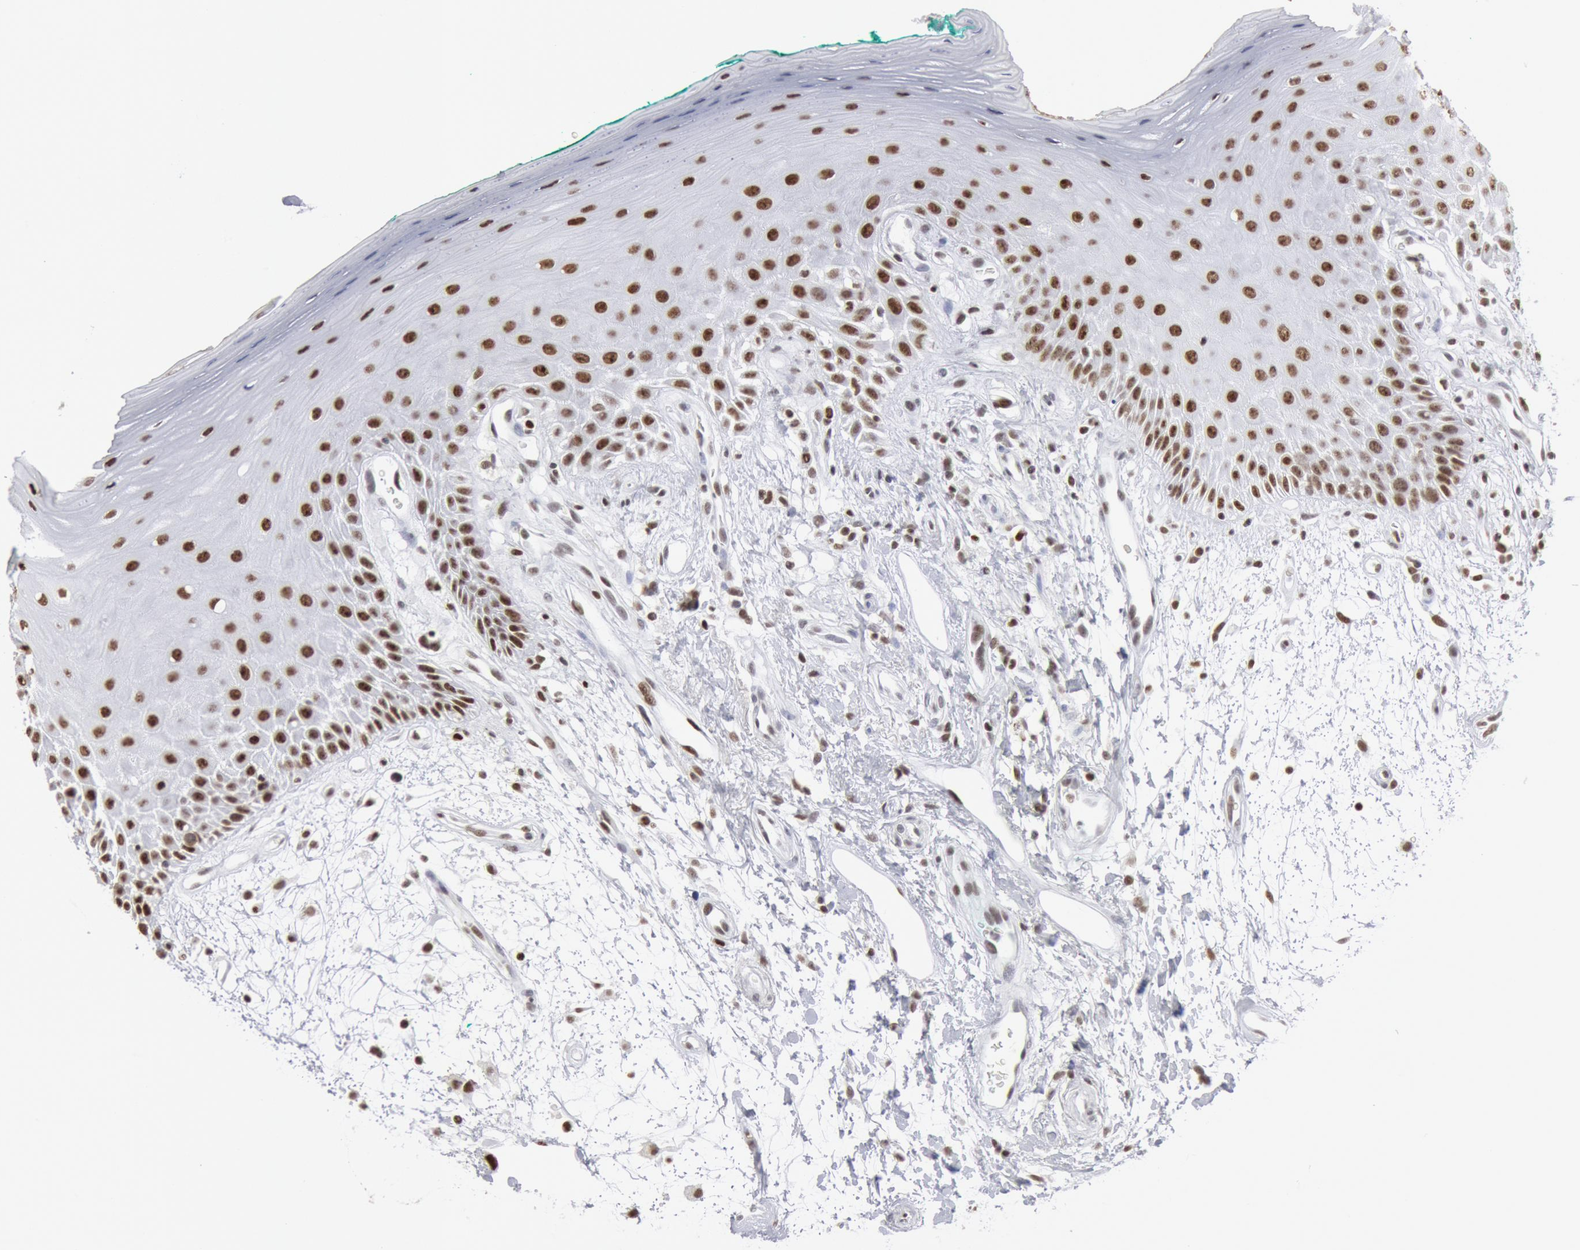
{"staining": {"intensity": "strong", "quantity": ">75%", "location": "nuclear"}, "tissue": "oral mucosa", "cell_type": "Squamous epithelial cells", "image_type": "normal", "snomed": [{"axis": "morphology", "description": "Normal tissue, NOS"}, {"axis": "morphology", "description": "Squamous cell carcinoma, NOS"}, {"axis": "topography", "description": "Skeletal muscle"}, {"axis": "topography", "description": "Oral tissue"}, {"axis": "topography", "description": "Head-Neck"}], "caption": "This is a micrograph of immunohistochemistry (IHC) staining of unremarkable oral mucosa, which shows strong positivity in the nuclear of squamous epithelial cells.", "gene": "SUB1", "patient": {"sex": "female", "age": 84}}